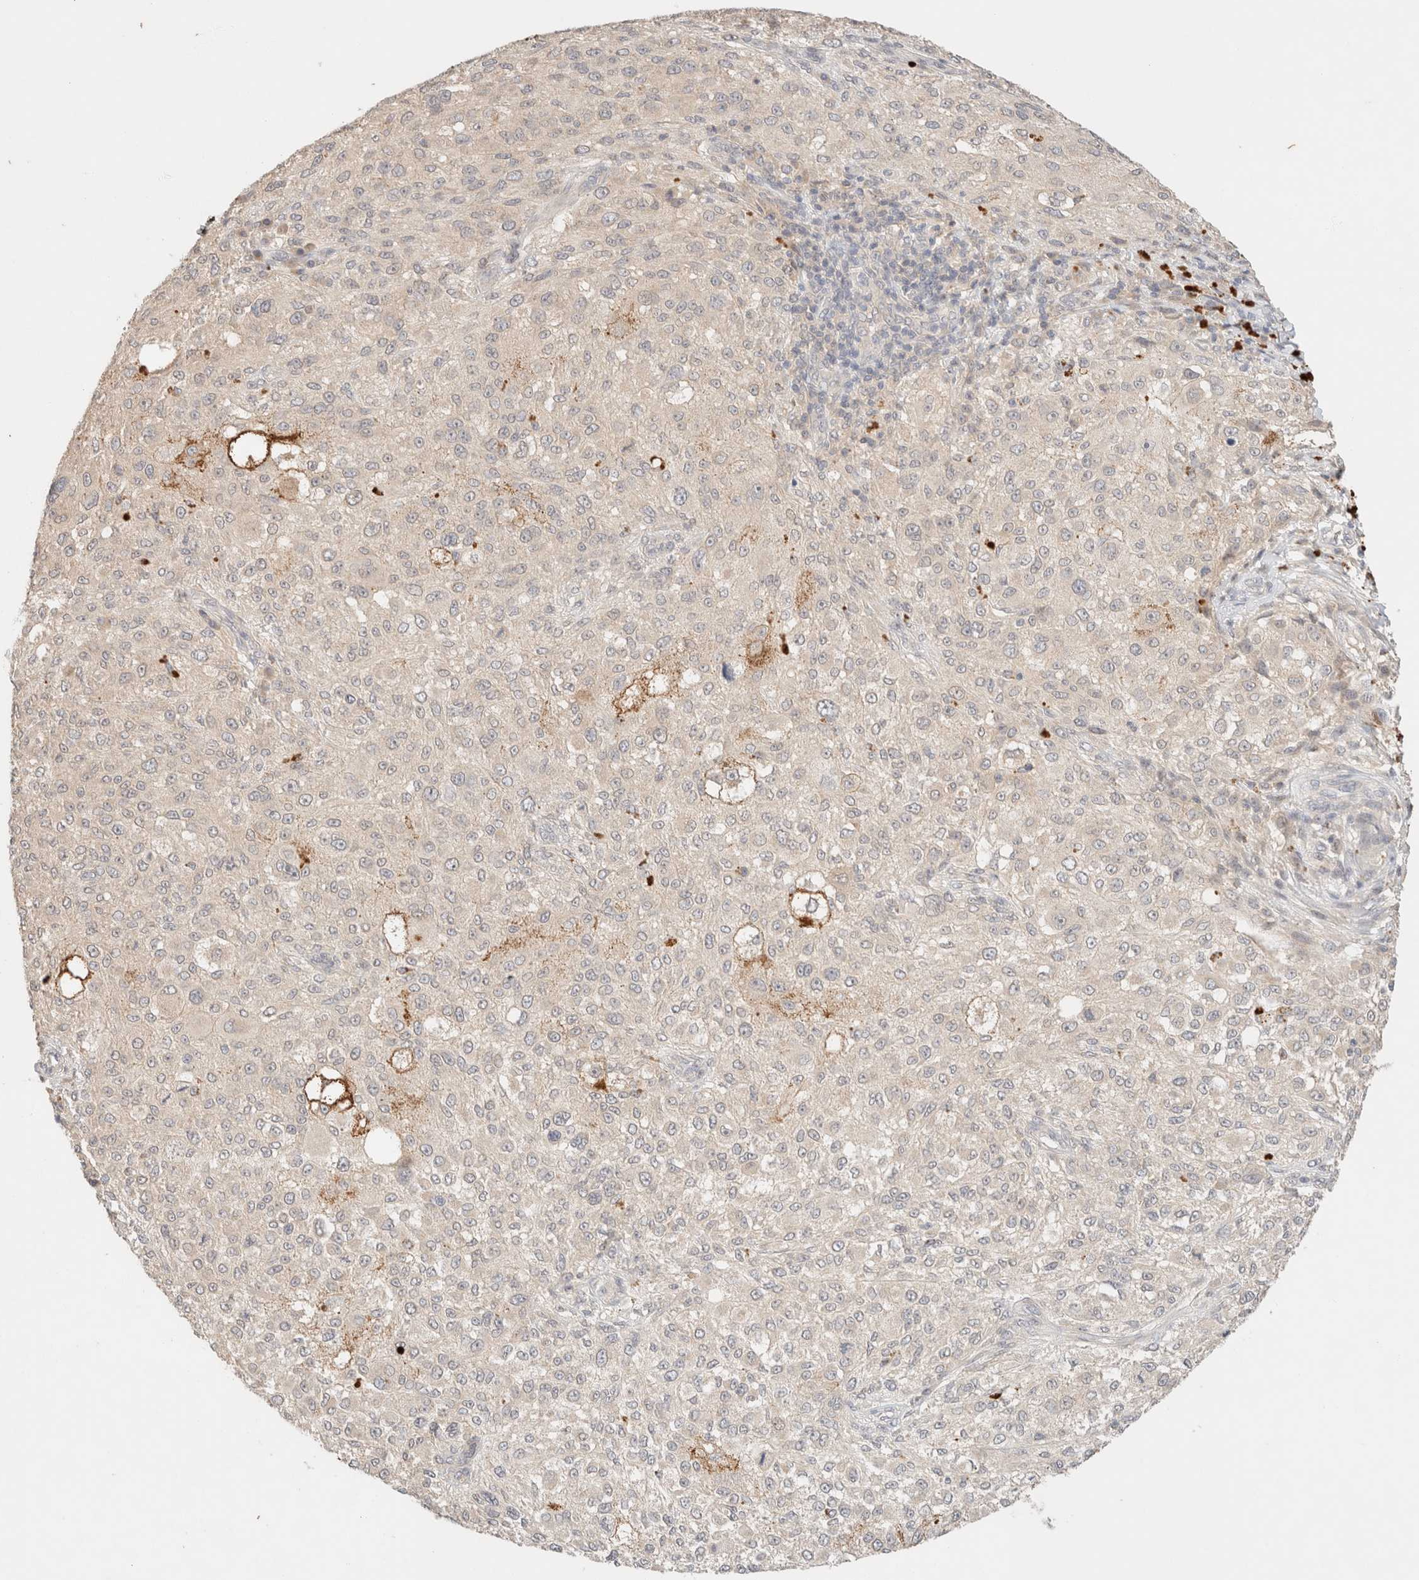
{"staining": {"intensity": "negative", "quantity": "none", "location": "none"}, "tissue": "melanoma", "cell_type": "Tumor cells", "image_type": "cancer", "snomed": [{"axis": "morphology", "description": "Necrosis, NOS"}, {"axis": "morphology", "description": "Malignant melanoma, NOS"}, {"axis": "topography", "description": "Skin"}], "caption": "Protein analysis of malignant melanoma demonstrates no significant staining in tumor cells.", "gene": "SARM1", "patient": {"sex": "female", "age": 87}}